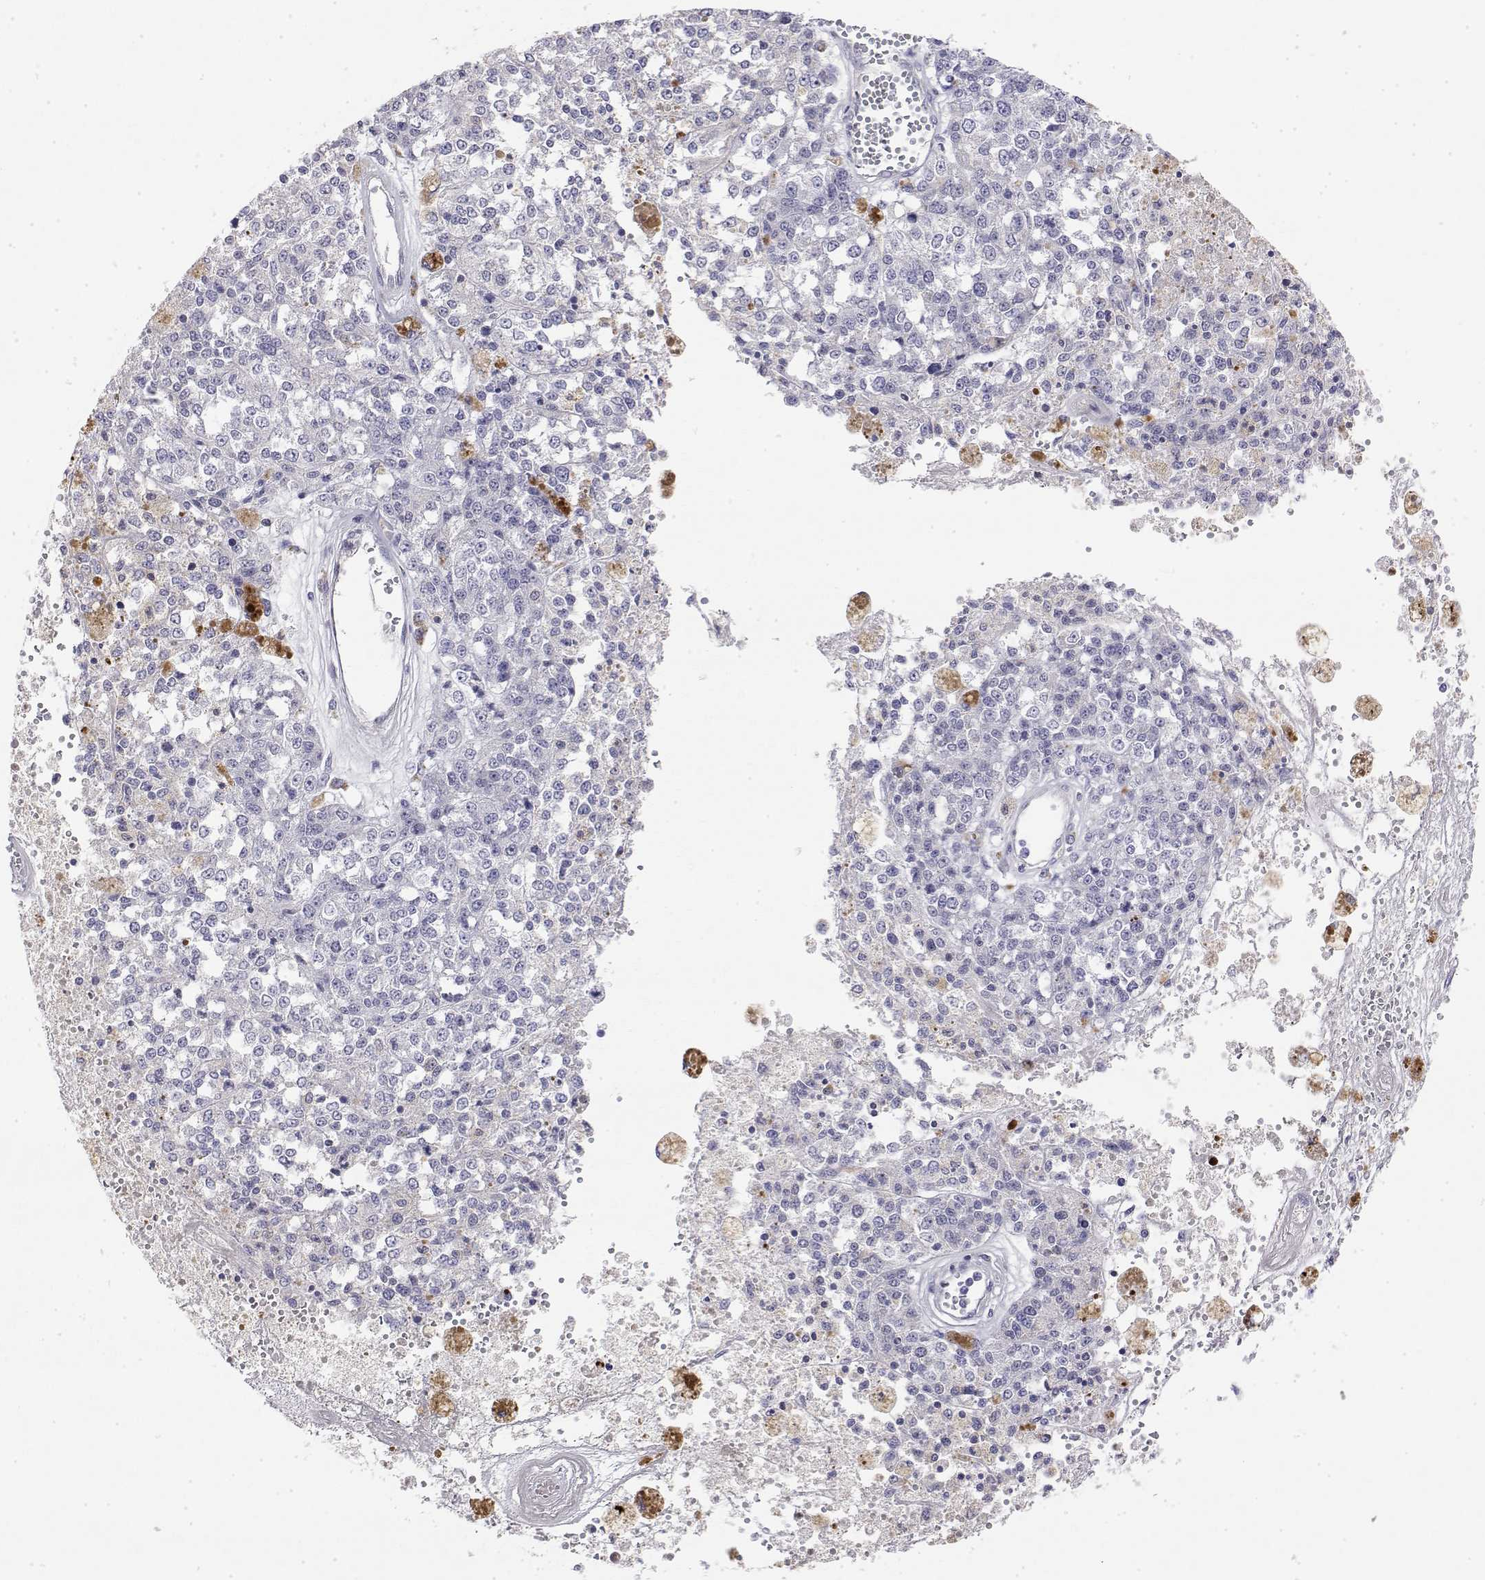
{"staining": {"intensity": "negative", "quantity": "none", "location": "none"}, "tissue": "melanoma", "cell_type": "Tumor cells", "image_type": "cancer", "snomed": [{"axis": "morphology", "description": "Malignant melanoma, Metastatic site"}, {"axis": "topography", "description": "Lymph node"}], "caption": "High power microscopy photomicrograph of an immunohistochemistry photomicrograph of melanoma, revealing no significant positivity in tumor cells.", "gene": "GGACT", "patient": {"sex": "female", "age": 64}}